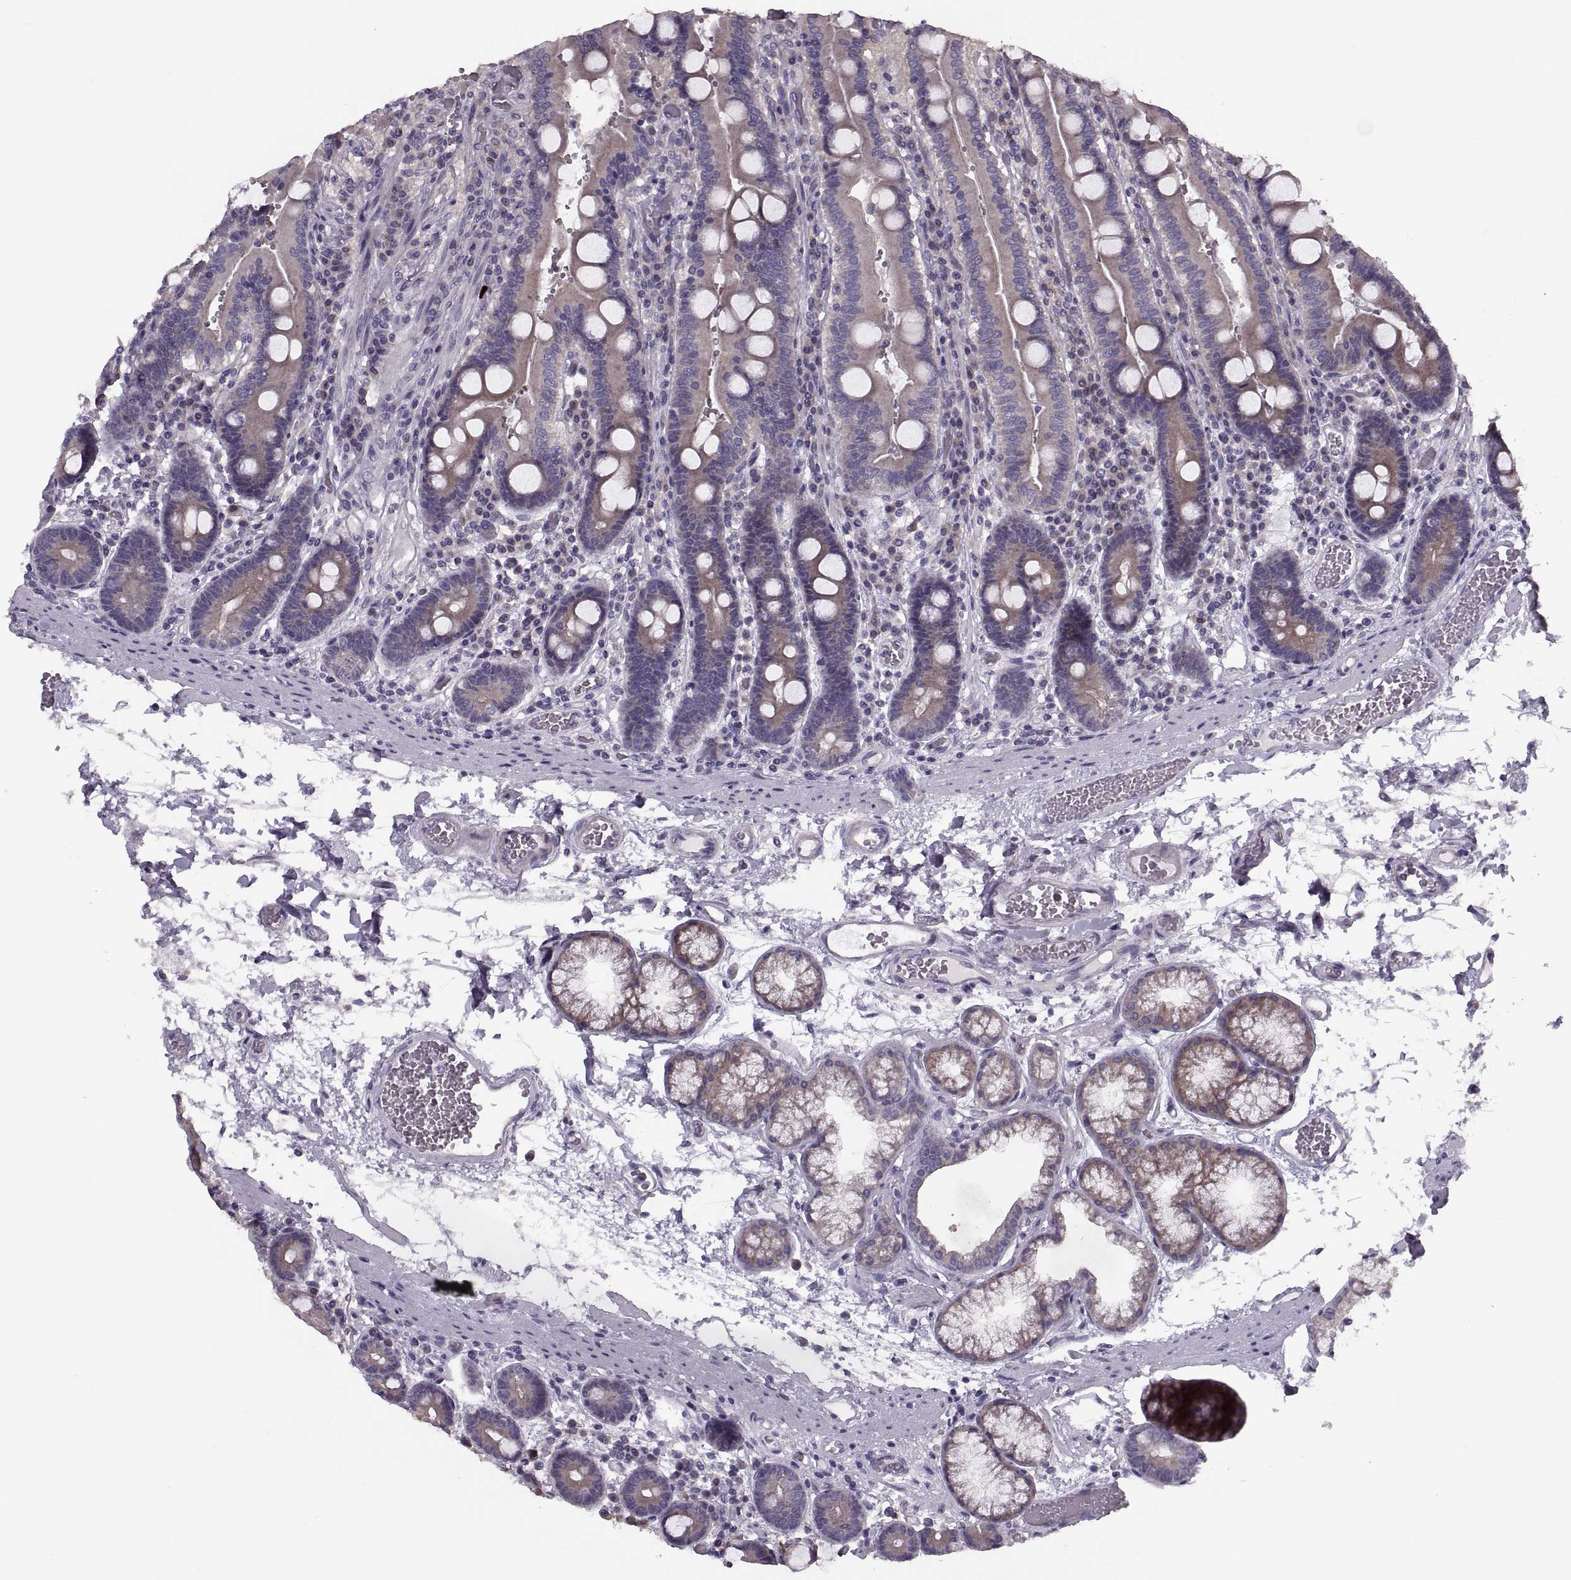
{"staining": {"intensity": "moderate", "quantity": "<25%", "location": "cytoplasmic/membranous"}, "tissue": "duodenum", "cell_type": "Glandular cells", "image_type": "normal", "snomed": [{"axis": "morphology", "description": "Normal tissue, NOS"}, {"axis": "topography", "description": "Duodenum"}], "caption": "The image shows staining of benign duodenum, revealing moderate cytoplasmic/membranous protein expression (brown color) within glandular cells.", "gene": "PRSS54", "patient": {"sex": "female", "age": 62}}